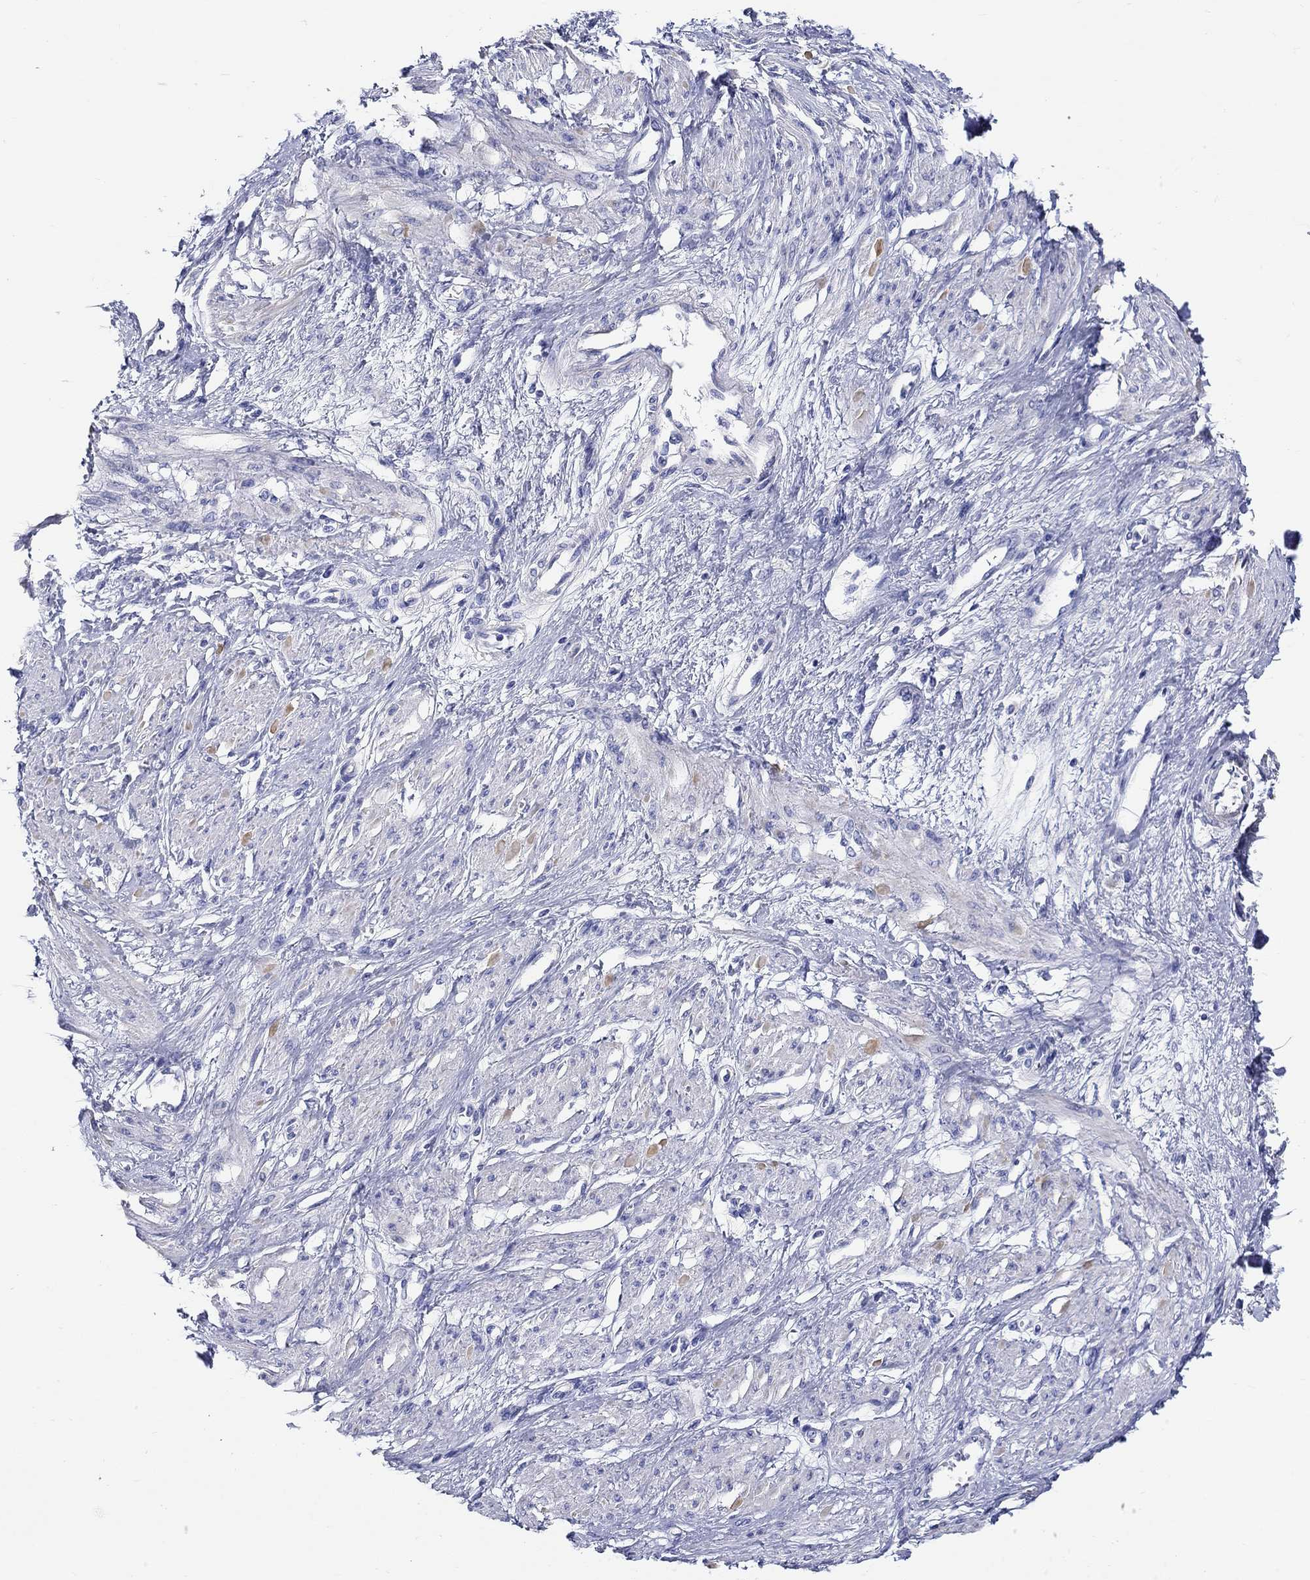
{"staining": {"intensity": "negative", "quantity": "none", "location": "none"}, "tissue": "smooth muscle", "cell_type": "Smooth muscle cells", "image_type": "normal", "snomed": [{"axis": "morphology", "description": "Normal tissue, NOS"}, {"axis": "topography", "description": "Smooth muscle"}, {"axis": "topography", "description": "Uterus"}], "caption": "DAB immunohistochemical staining of unremarkable smooth muscle reveals no significant positivity in smooth muscle cells.", "gene": "CRYGS", "patient": {"sex": "female", "age": 39}}